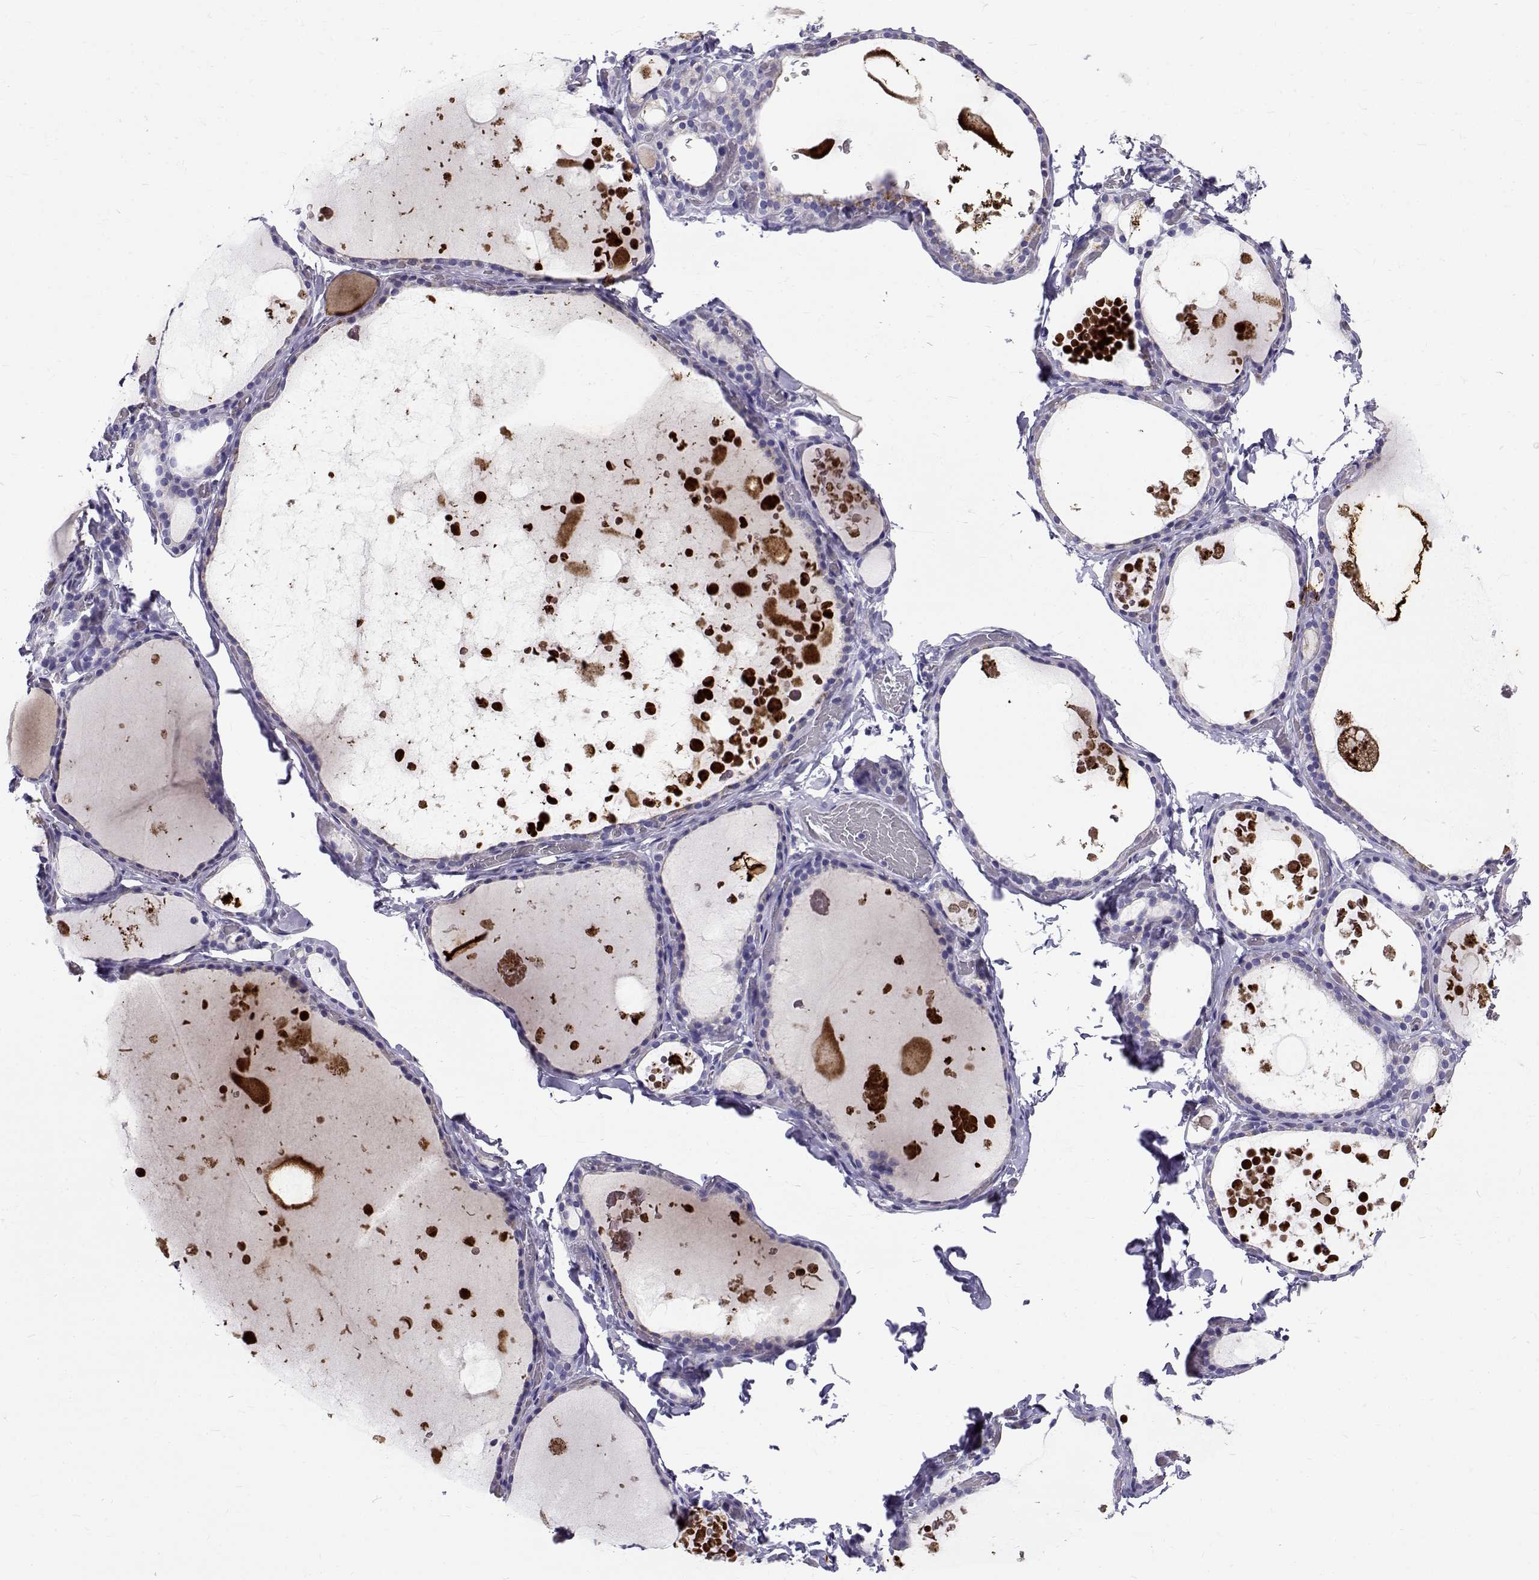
{"staining": {"intensity": "negative", "quantity": "none", "location": "none"}, "tissue": "thyroid gland", "cell_type": "Glandular cells", "image_type": "normal", "snomed": [{"axis": "morphology", "description": "Normal tissue, NOS"}, {"axis": "topography", "description": "Thyroid gland"}], "caption": "Photomicrograph shows no significant protein positivity in glandular cells of unremarkable thyroid gland.", "gene": "IGSF1", "patient": {"sex": "female", "age": 56}}